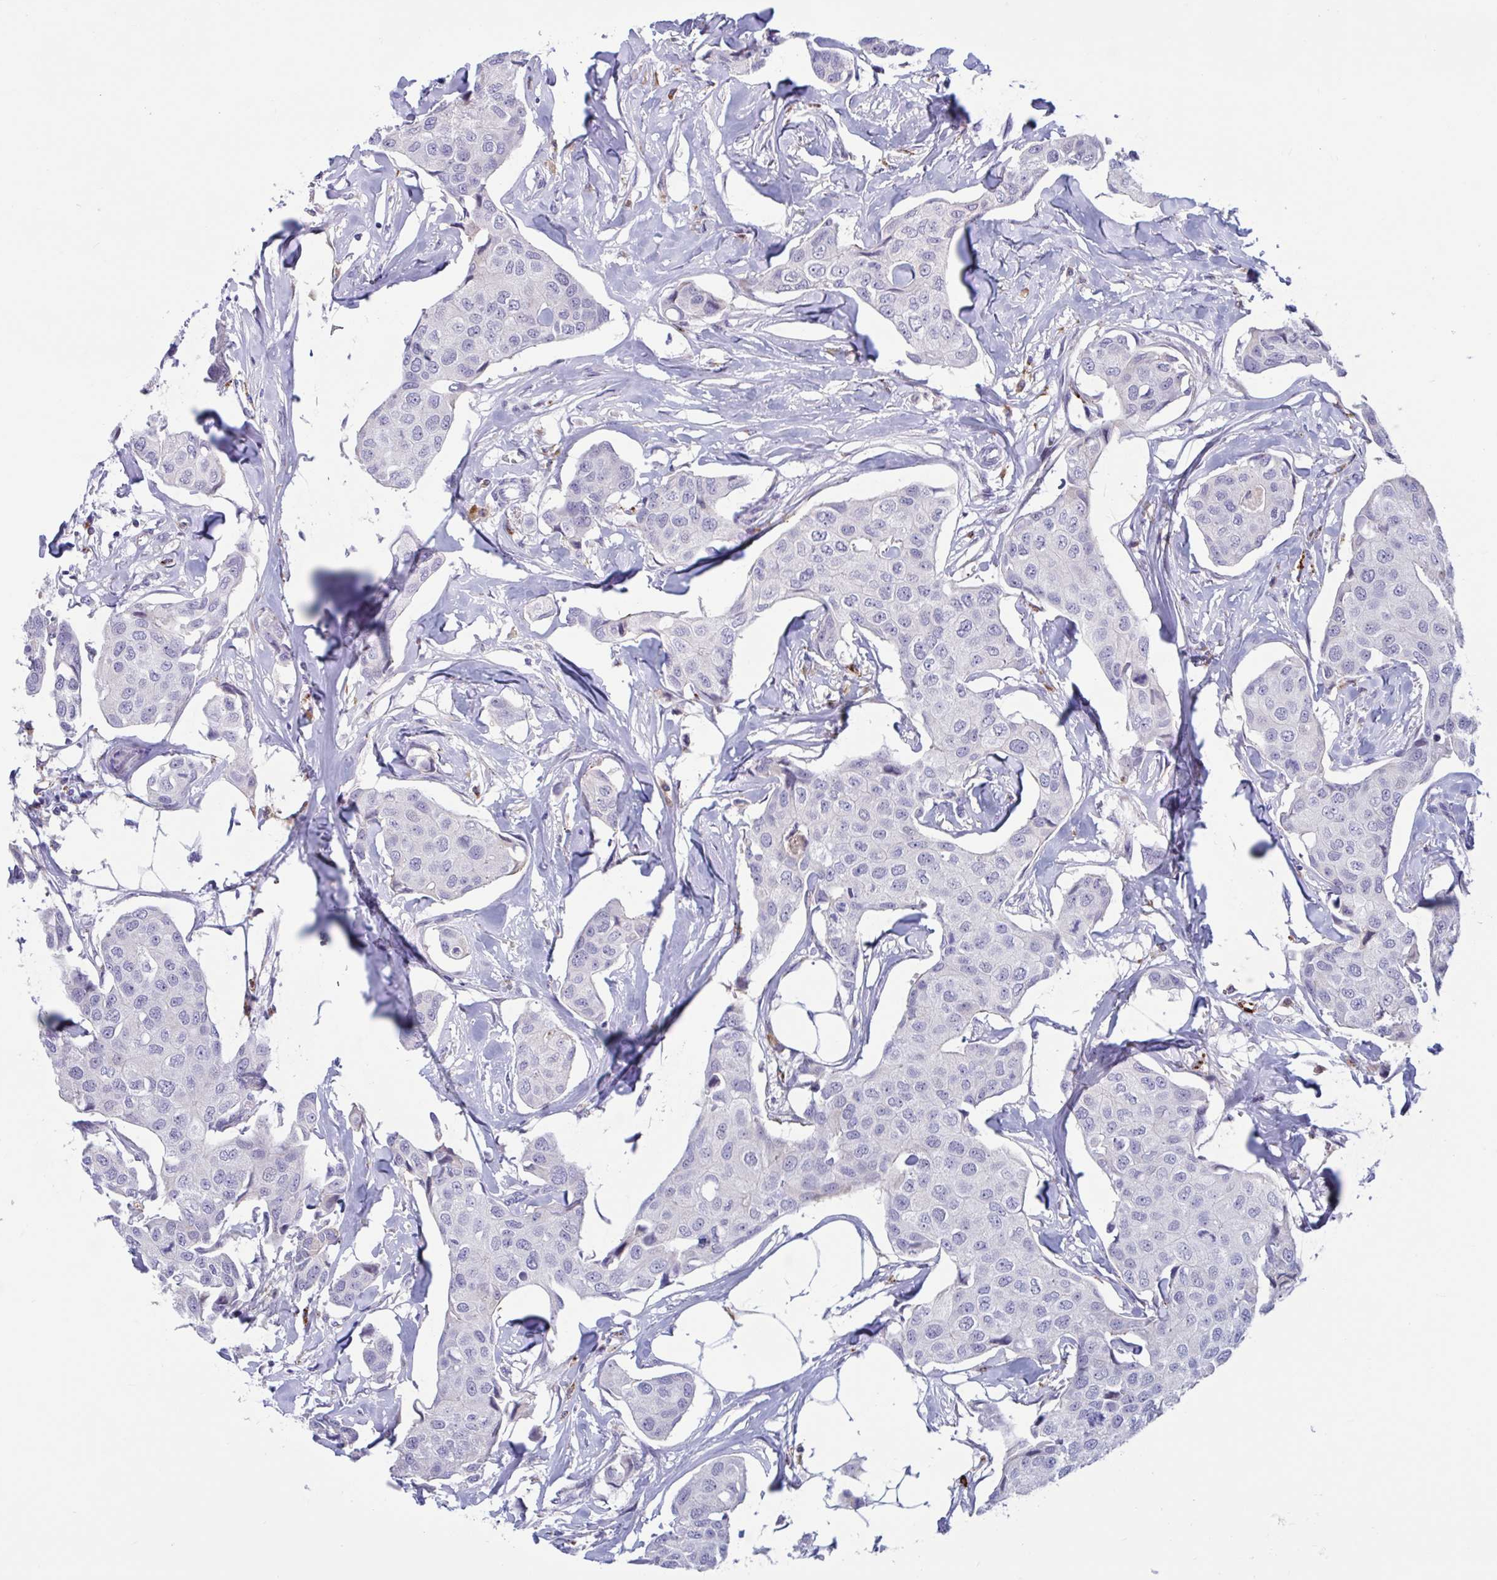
{"staining": {"intensity": "negative", "quantity": "none", "location": "none"}, "tissue": "breast cancer", "cell_type": "Tumor cells", "image_type": "cancer", "snomed": [{"axis": "morphology", "description": "Duct carcinoma"}, {"axis": "topography", "description": "Breast"}, {"axis": "topography", "description": "Lymph node"}], "caption": "The immunohistochemistry (IHC) micrograph has no significant staining in tumor cells of breast cancer tissue.", "gene": "FAM219B", "patient": {"sex": "female", "age": 80}}